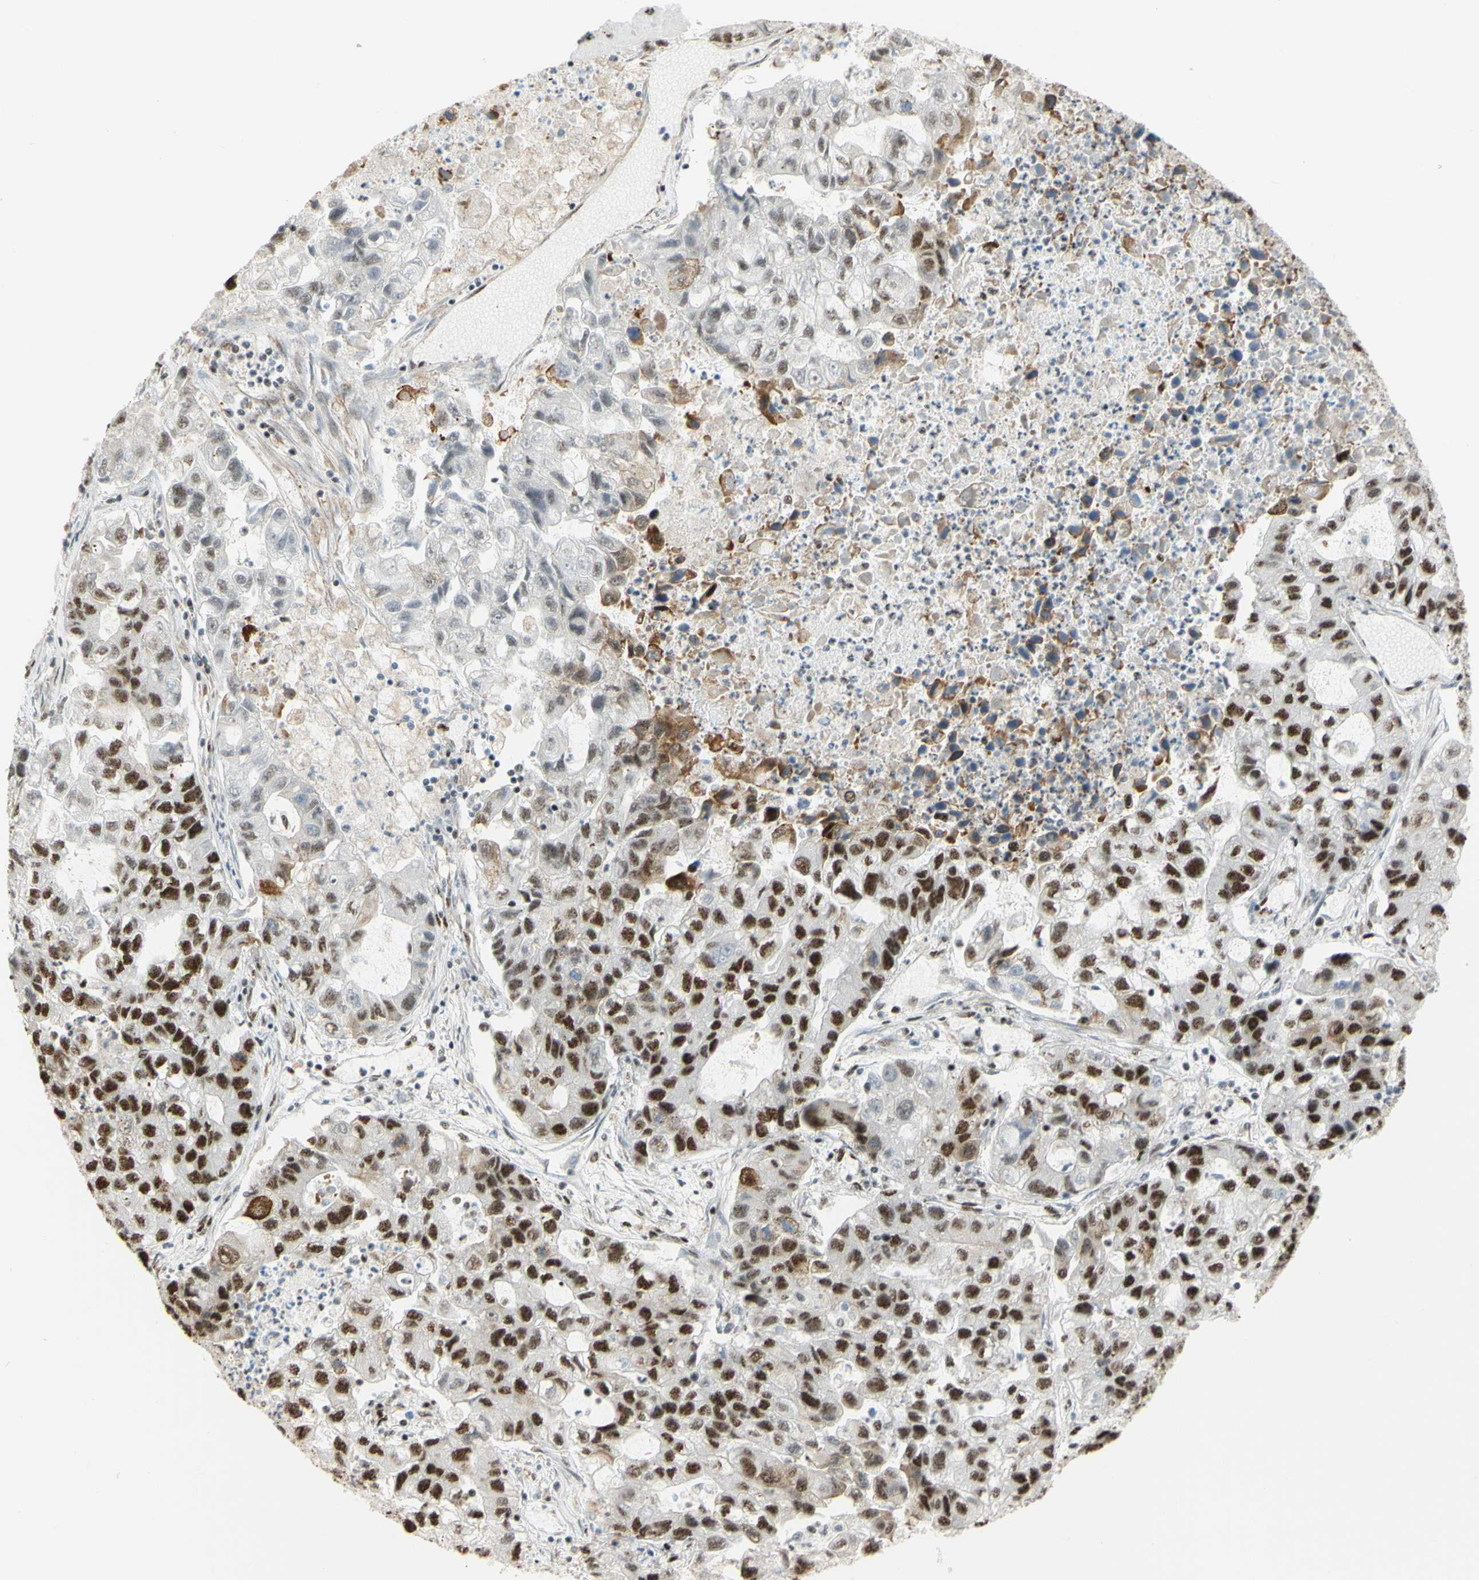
{"staining": {"intensity": "moderate", "quantity": ">75%", "location": "nuclear"}, "tissue": "lung cancer", "cell_type": "Tumor cells", "image_type": "cancer", "snomed": [{"axis": "morphology", "description": "Adenocarcinoma, NOS"}, {"axis": "topography", "description": "Lung"}], "caption": "IHC of lung adenocarcinoma demonstrates medium levels of moderate nuclear expression in about >75% of tumor cells. Nuclei are stained in blue.", "gene": "SAP18", "patient": {"sex": "female", "age": 51}}